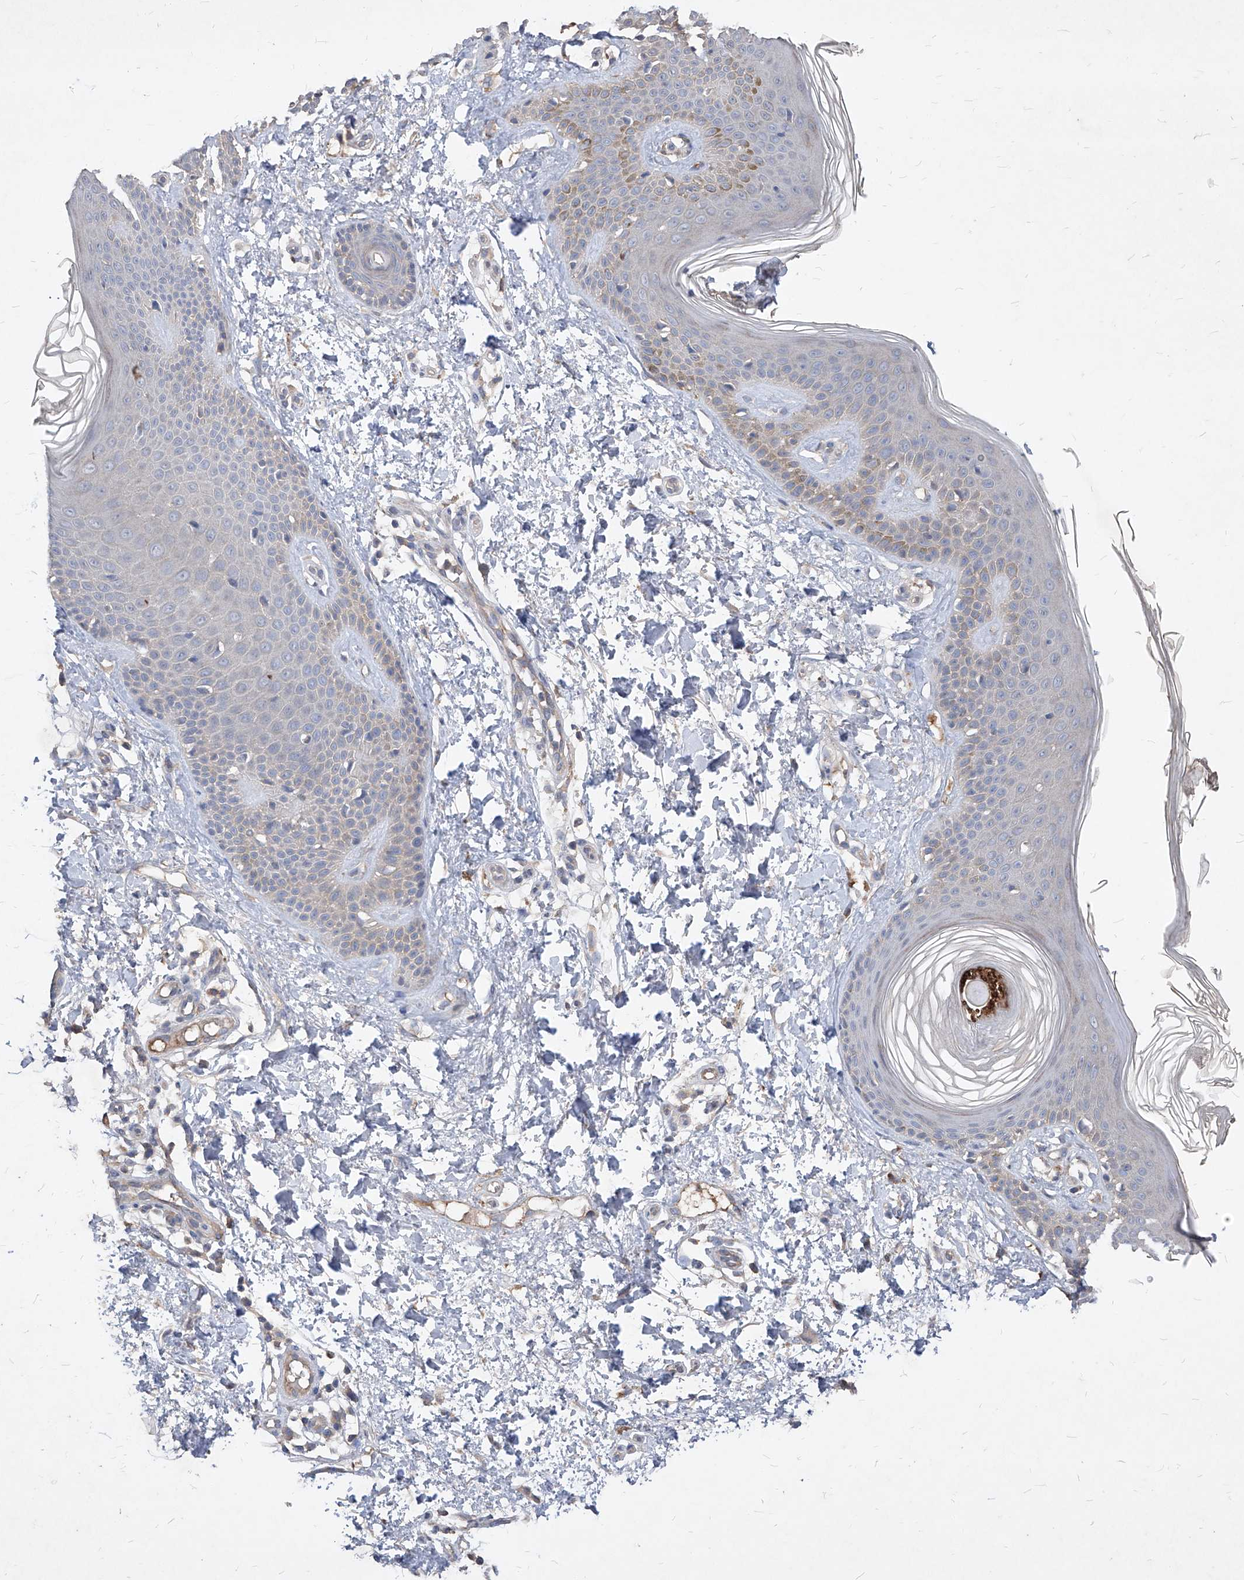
{"staining": {"intensity": "negative", "quantity": "none", "location": "none"}, "tissue": "skin", "cell_type": "Fibroblasts", "image_type": "normal", "snomed": [{"axis": "morphology", "description": "Normal tissue, NOS"}, {"axis": "topography", "description": "Skin"}], "caption": "DAB (3,3'-diaminobenzidine) immunohistochemical staining of unremarkable skin exhibits no significant staining in fibroblasts. Brightfield microscopy of immunohistochemistry stained with DAB (brown) and hematoxylin (blue), captured at high magnification.", "gene": "SYNGR1", "patient": {"sex": "male", "age": 37}}